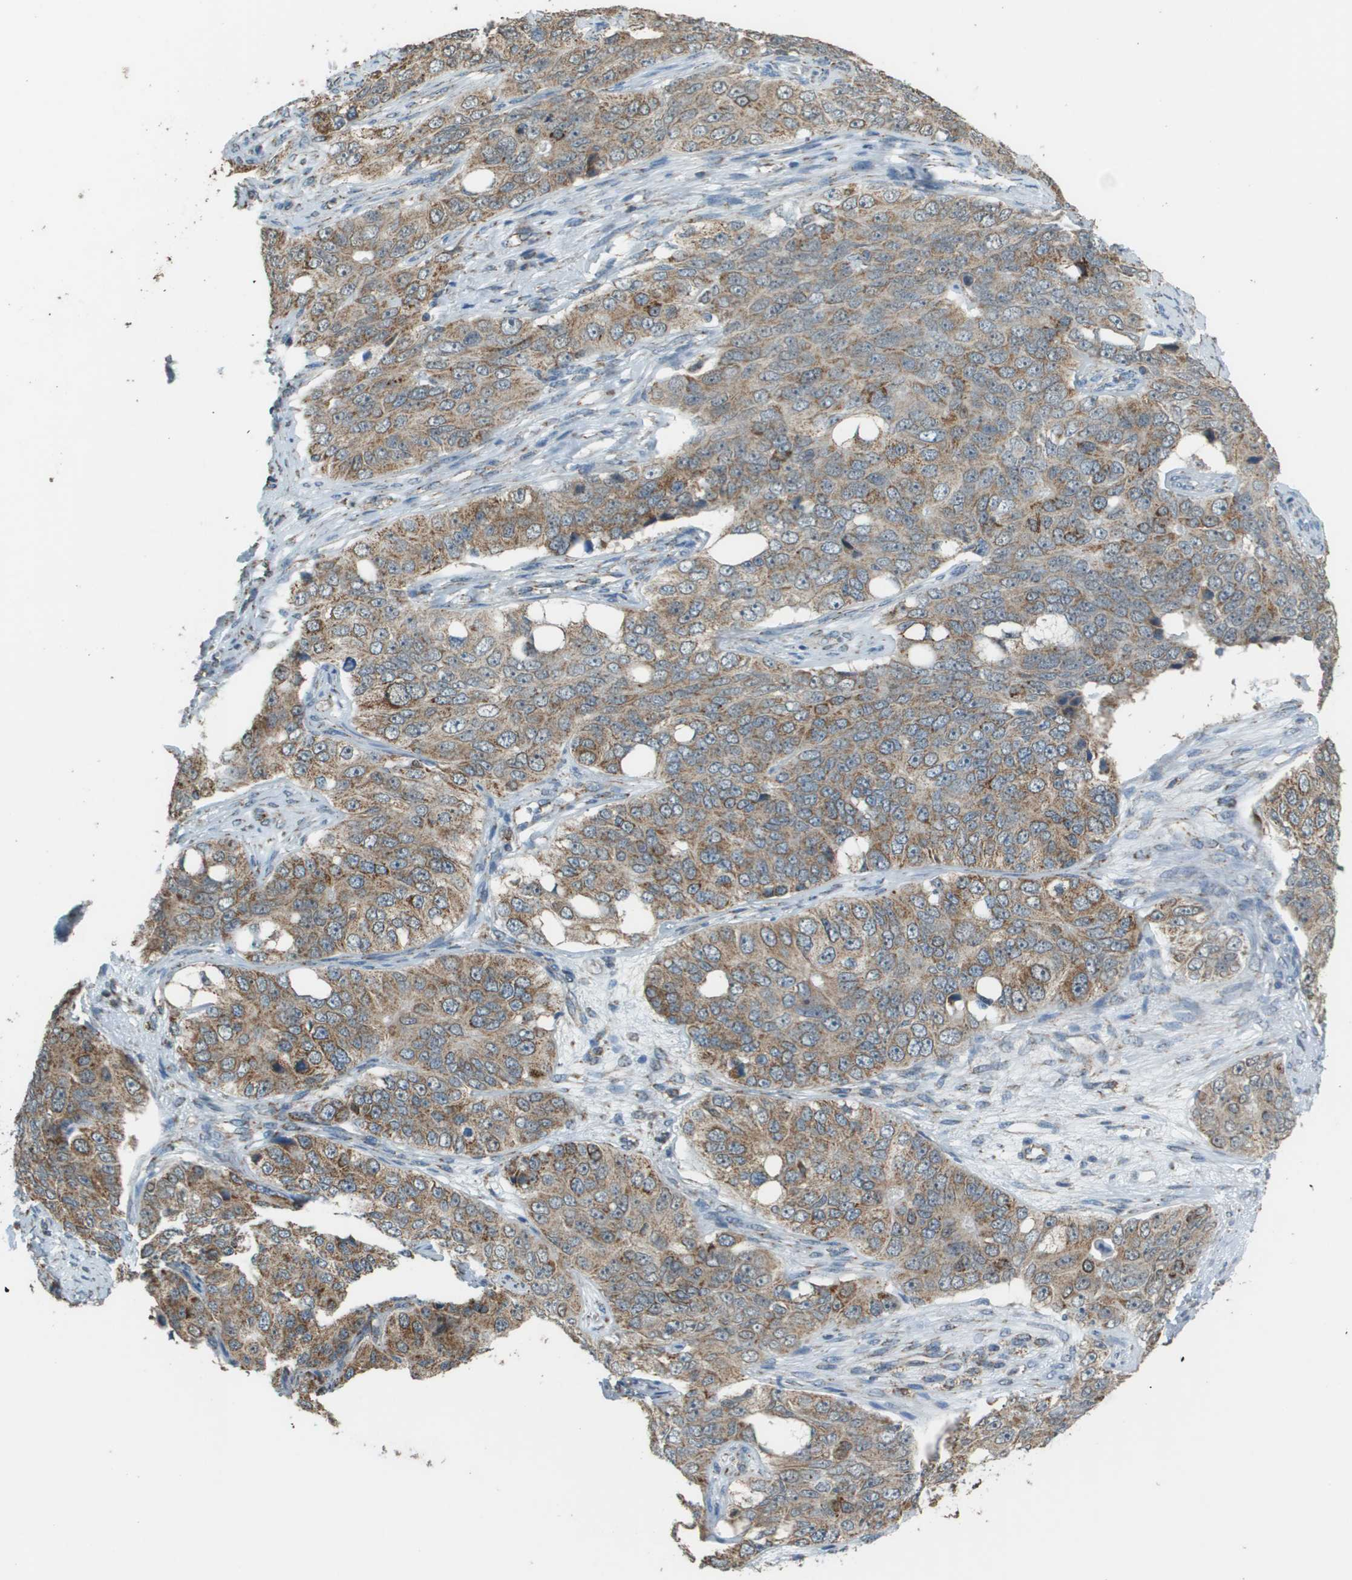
{"staining": {"intensity": "moderate", "quantity": ">75%", "location": "cytoplasmic/membranous"}, "tissue": "ovarian cancer", "cell_type": "Tumor cells", "image_type": "cancer", "snomed": [{"axis": "morphology", "description": "Carcinoma, endometroid"}, {"axis": "topography", "description": "Ovary"}], "caption": "Ovarian cancer (endometroid carcinoma) stained for a protein exhibits moderate cytoplasmic/membranous positivity in tumor cells.", "gene": "FH", "patient": {"sex": "female", "age": 51}}